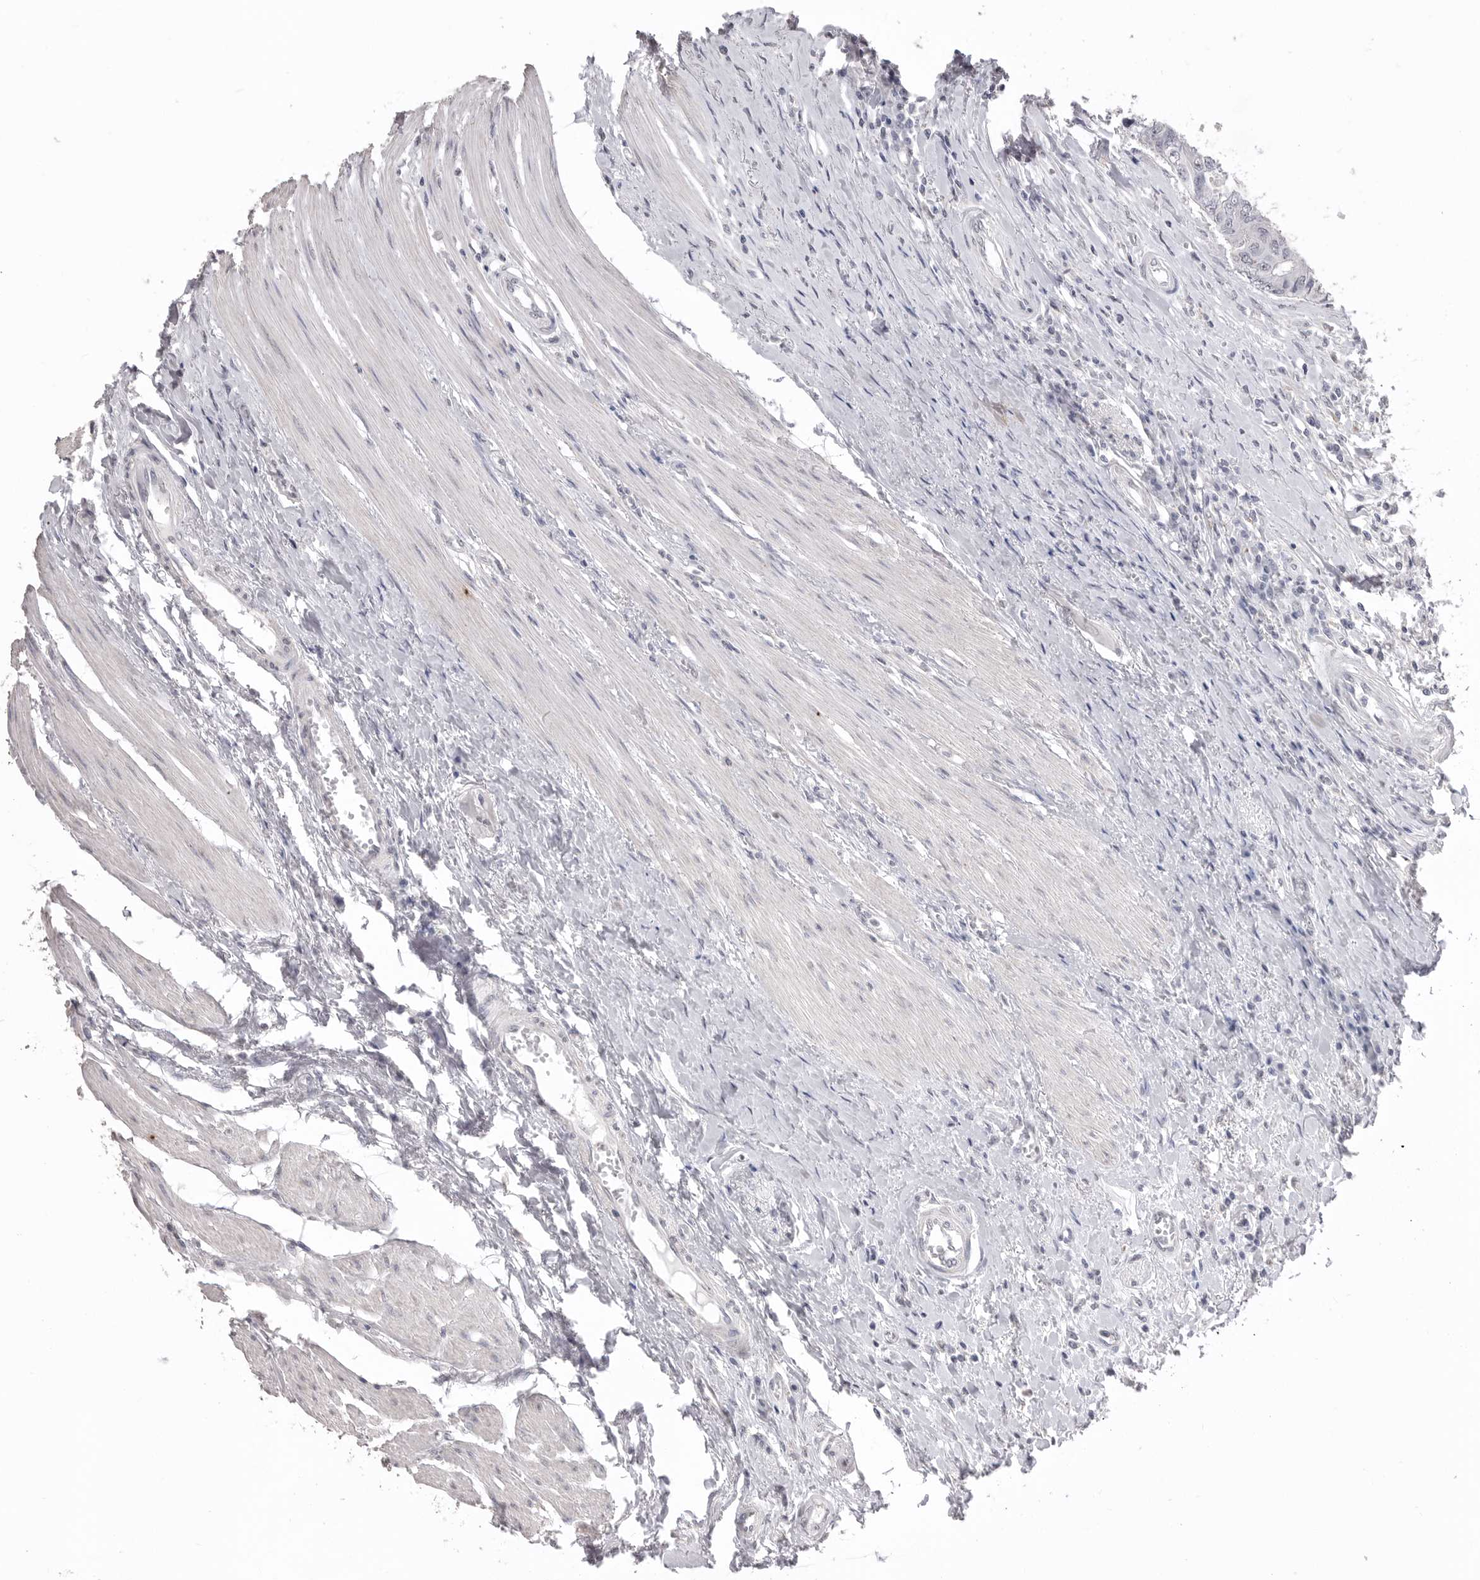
{"staining": {"intensity": "negative", "quantity": "none", "location": "none"}, "tissue": "colorectal cancer", "cell_type": "Tumor cells", "image_type": "cancer", "snomed": [{"axis": "morphology", "description": "Adenocarcinoma, NOS"}, {"axis": "topography", "description": "Rectum"}], "caption": "A high-resolution image shows IHC staining of adenocarcinoma (colorectal), which reveals no significant positivity in tumor cells.", "gene": "ICAM5", "patient": {"sex": "male", "age": 84}}